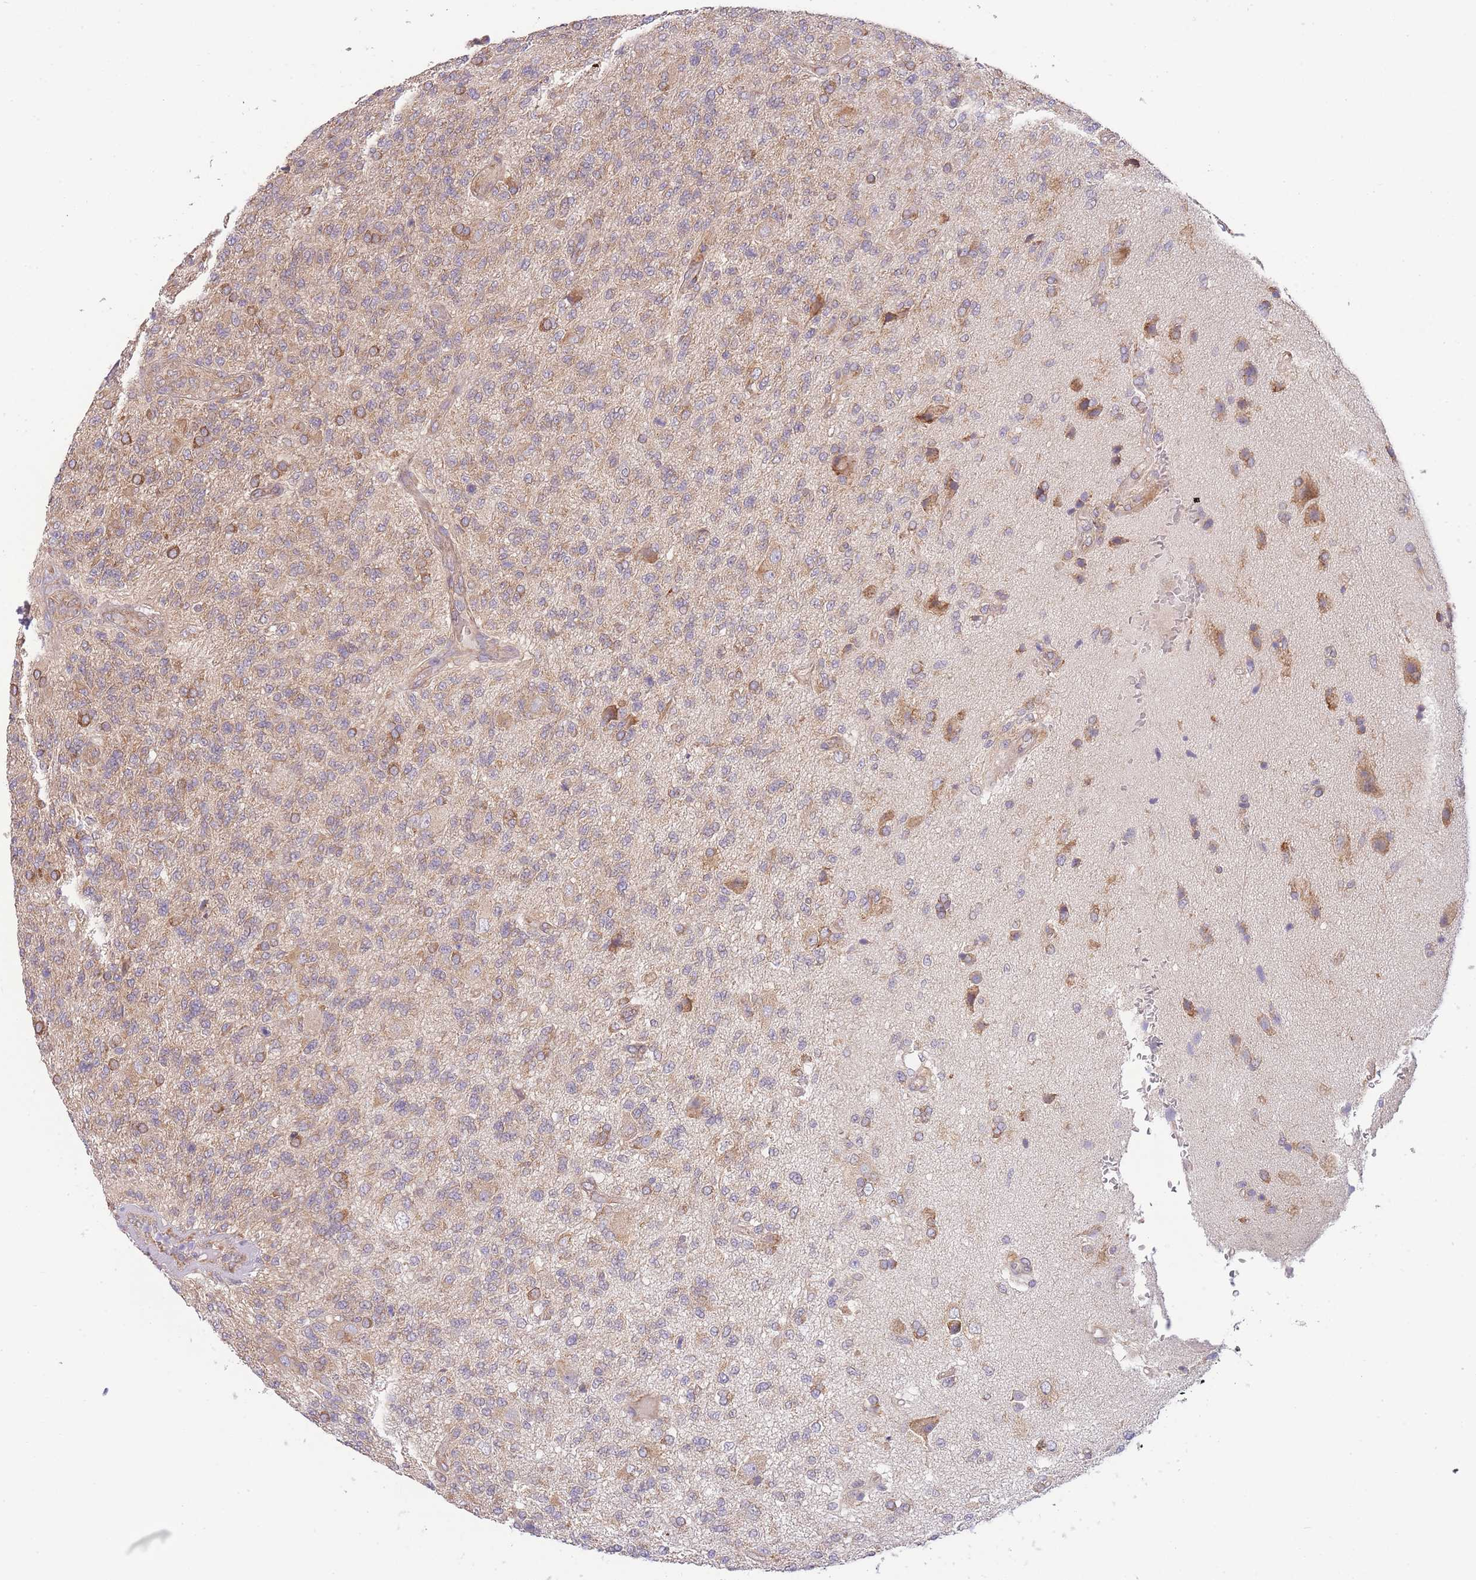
{"staining": {"intensity": "weak", "quantity": ">75%", "location": "cytoplasmic/membranous"}, "tissue": "glioma", "cell_type": "Tumor cells", "image_type": "cancer", "snomed": [{"axis": "morphology", "description": "Glioma, malignant, High grade"}, {"axis": "topography", "description": "Brain"}], "caption": "High-grade glioma (malignant) was stained to show a protein in brown. There is low levels of weak cytoplasmic/membranous staining in about >75% of tumor cells.", "gene": "BEX1", "patient": {"sex": "male", "age": 56}}